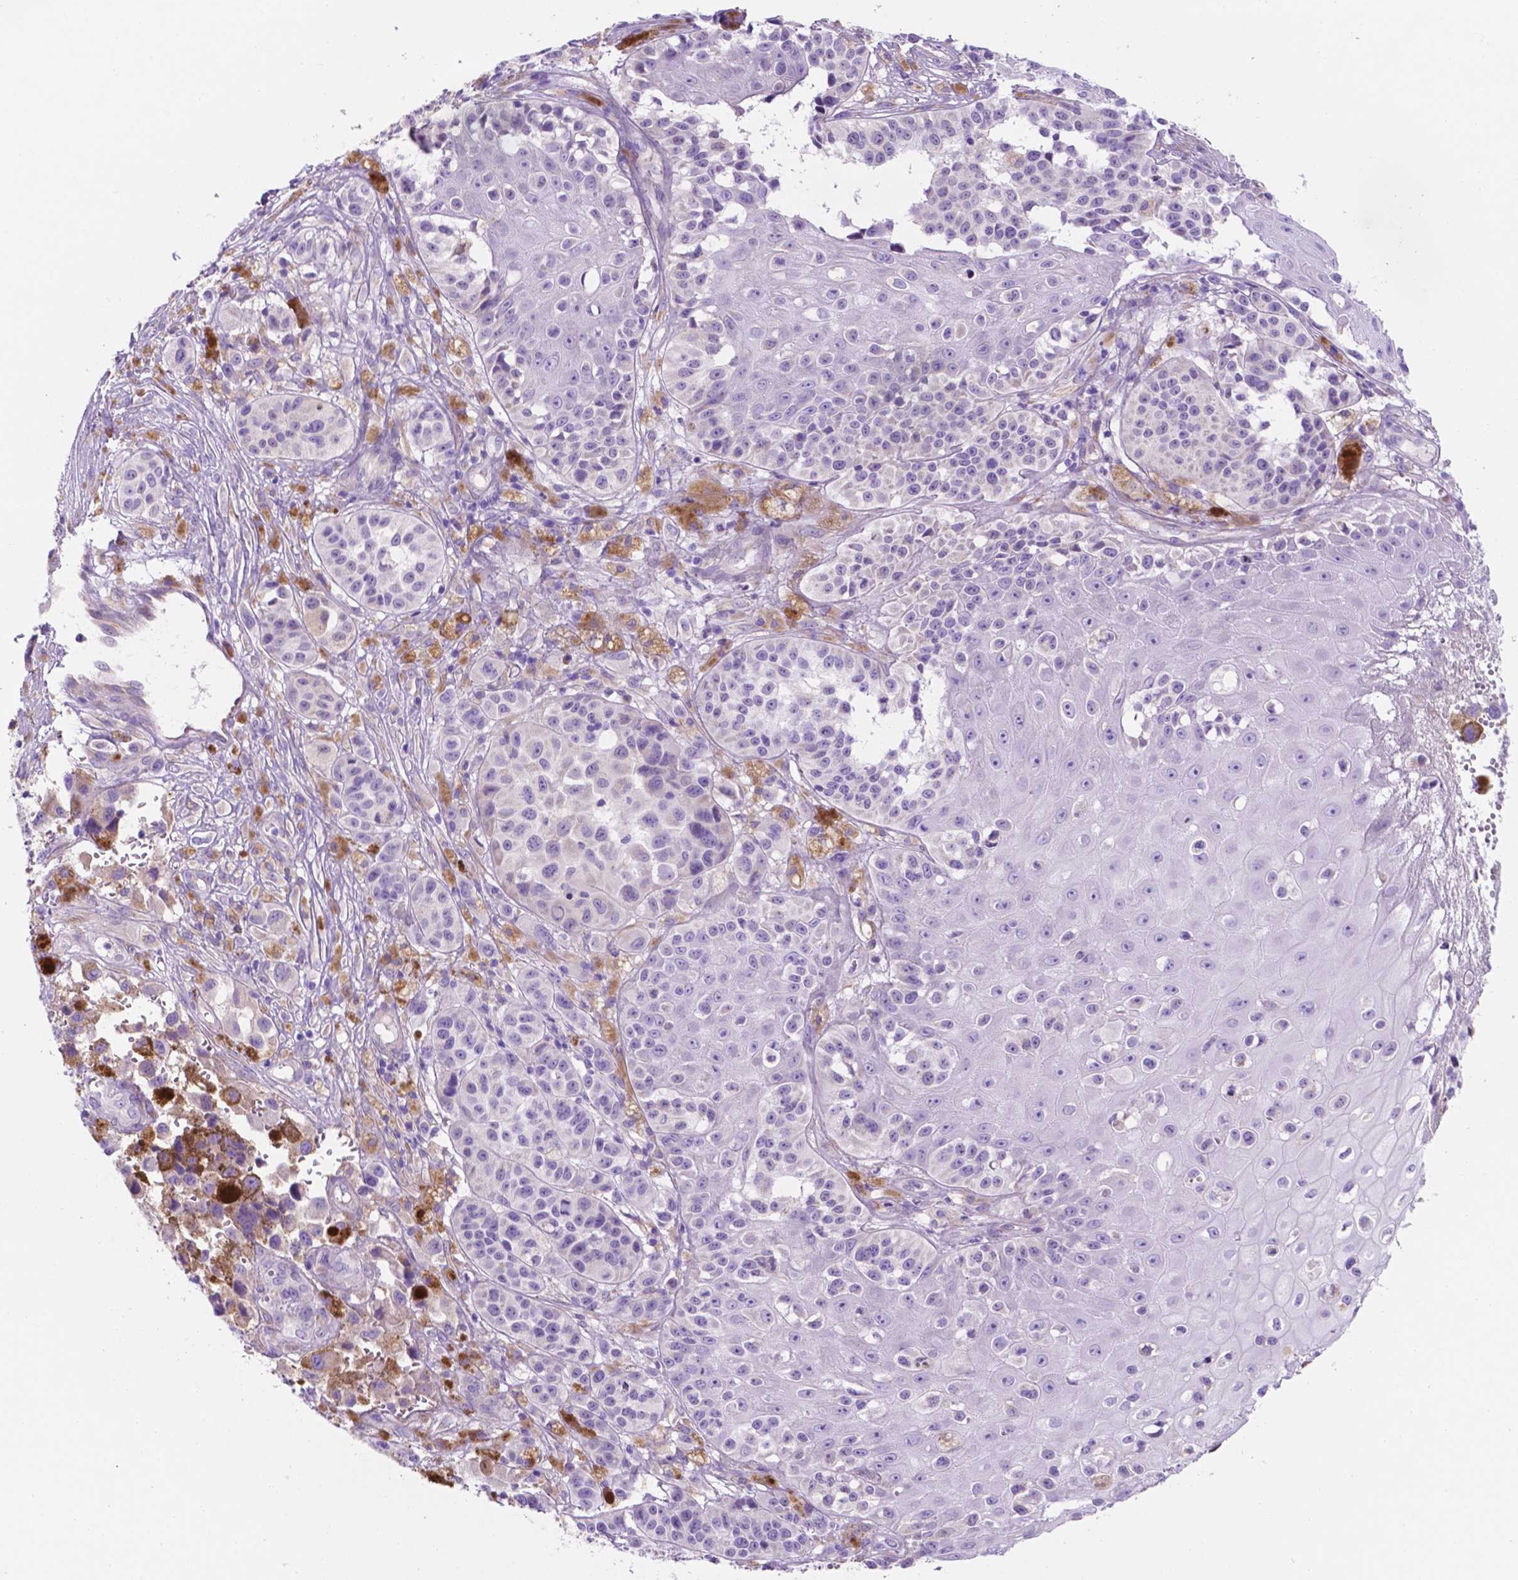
{"staining": {"intensity": "negative", "quantity": "none", "location": "none"}, "tissue": "melanoma", "cell_type": "Tumor cells", "image_type": "cancer", "snomed": [{"axis": "morphology", "description": "Malignant melanoma, NOS"}, {"axis": "topography", "description": "Skin"}], "caption": "IHC image of malignant melanoma stained for a protein (brown), which exhibits no staining in tumor cells.", "gene": "CEACAM7", "patient": {"sex": "female", "age": 58}}